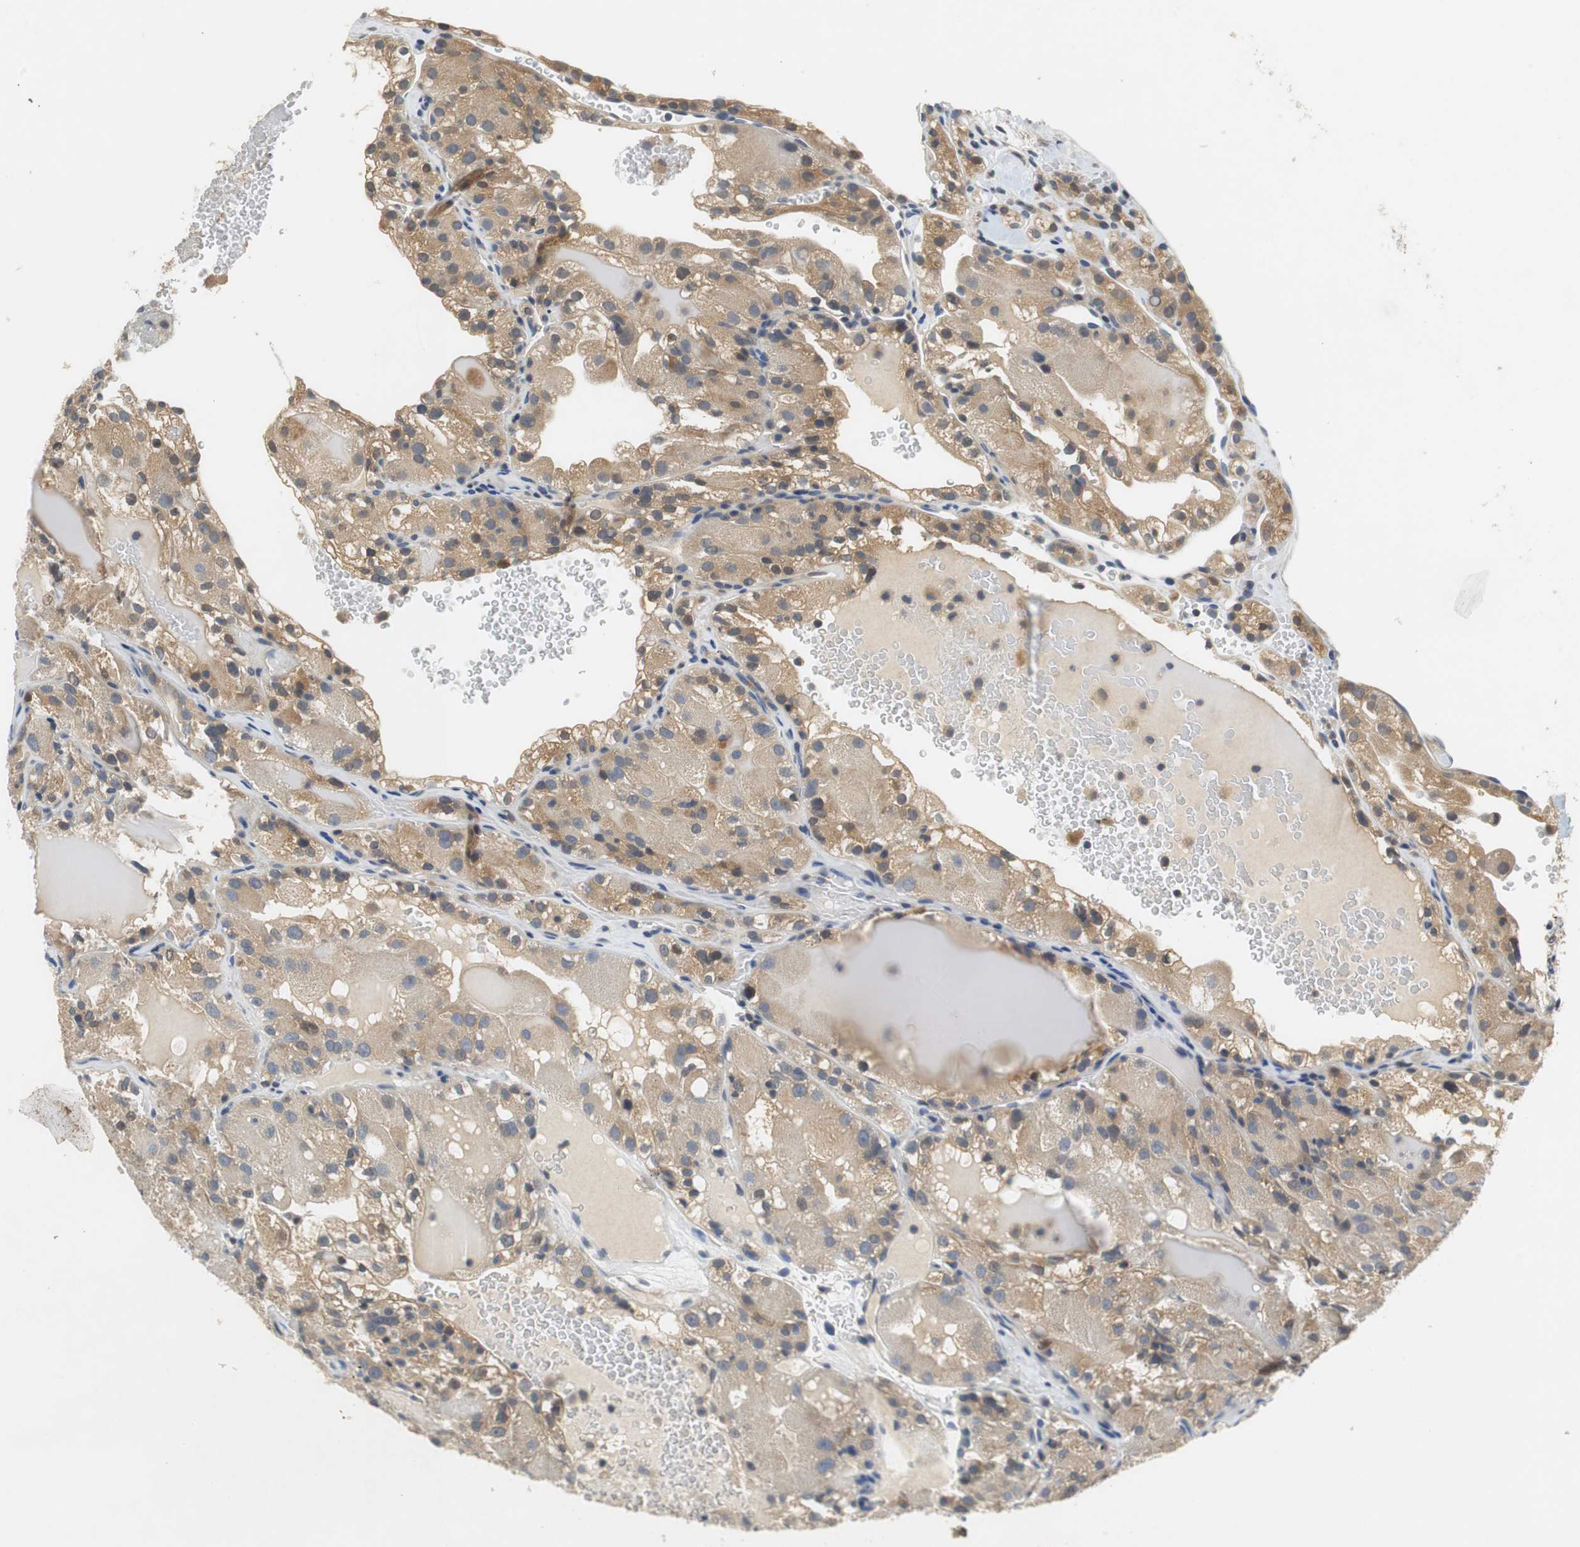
{"staining": {"intensity": "weak", "quantity": ">75%", "location": "cytoplasmic/membranous"}, "tissue": "renal cancer", "cell_type": "Tumor cells", "image_type": "cancer", "snomed": [{"axis": "morphology", "description": "Normal tissue, NOS"}, {"axis": "morphology", "description": "Adenocarcinoma, NOS"}, {"axis": "topography", "description": "Kidney"}], "caption": "Immunohistochemical staining of renal cancer exhibits low levels of weak cytoplasmic/membranous expression in approximately >75% of tumor cells.", "gene": "GLCCI1", "patient": {"sex": "male", "age": 61}}